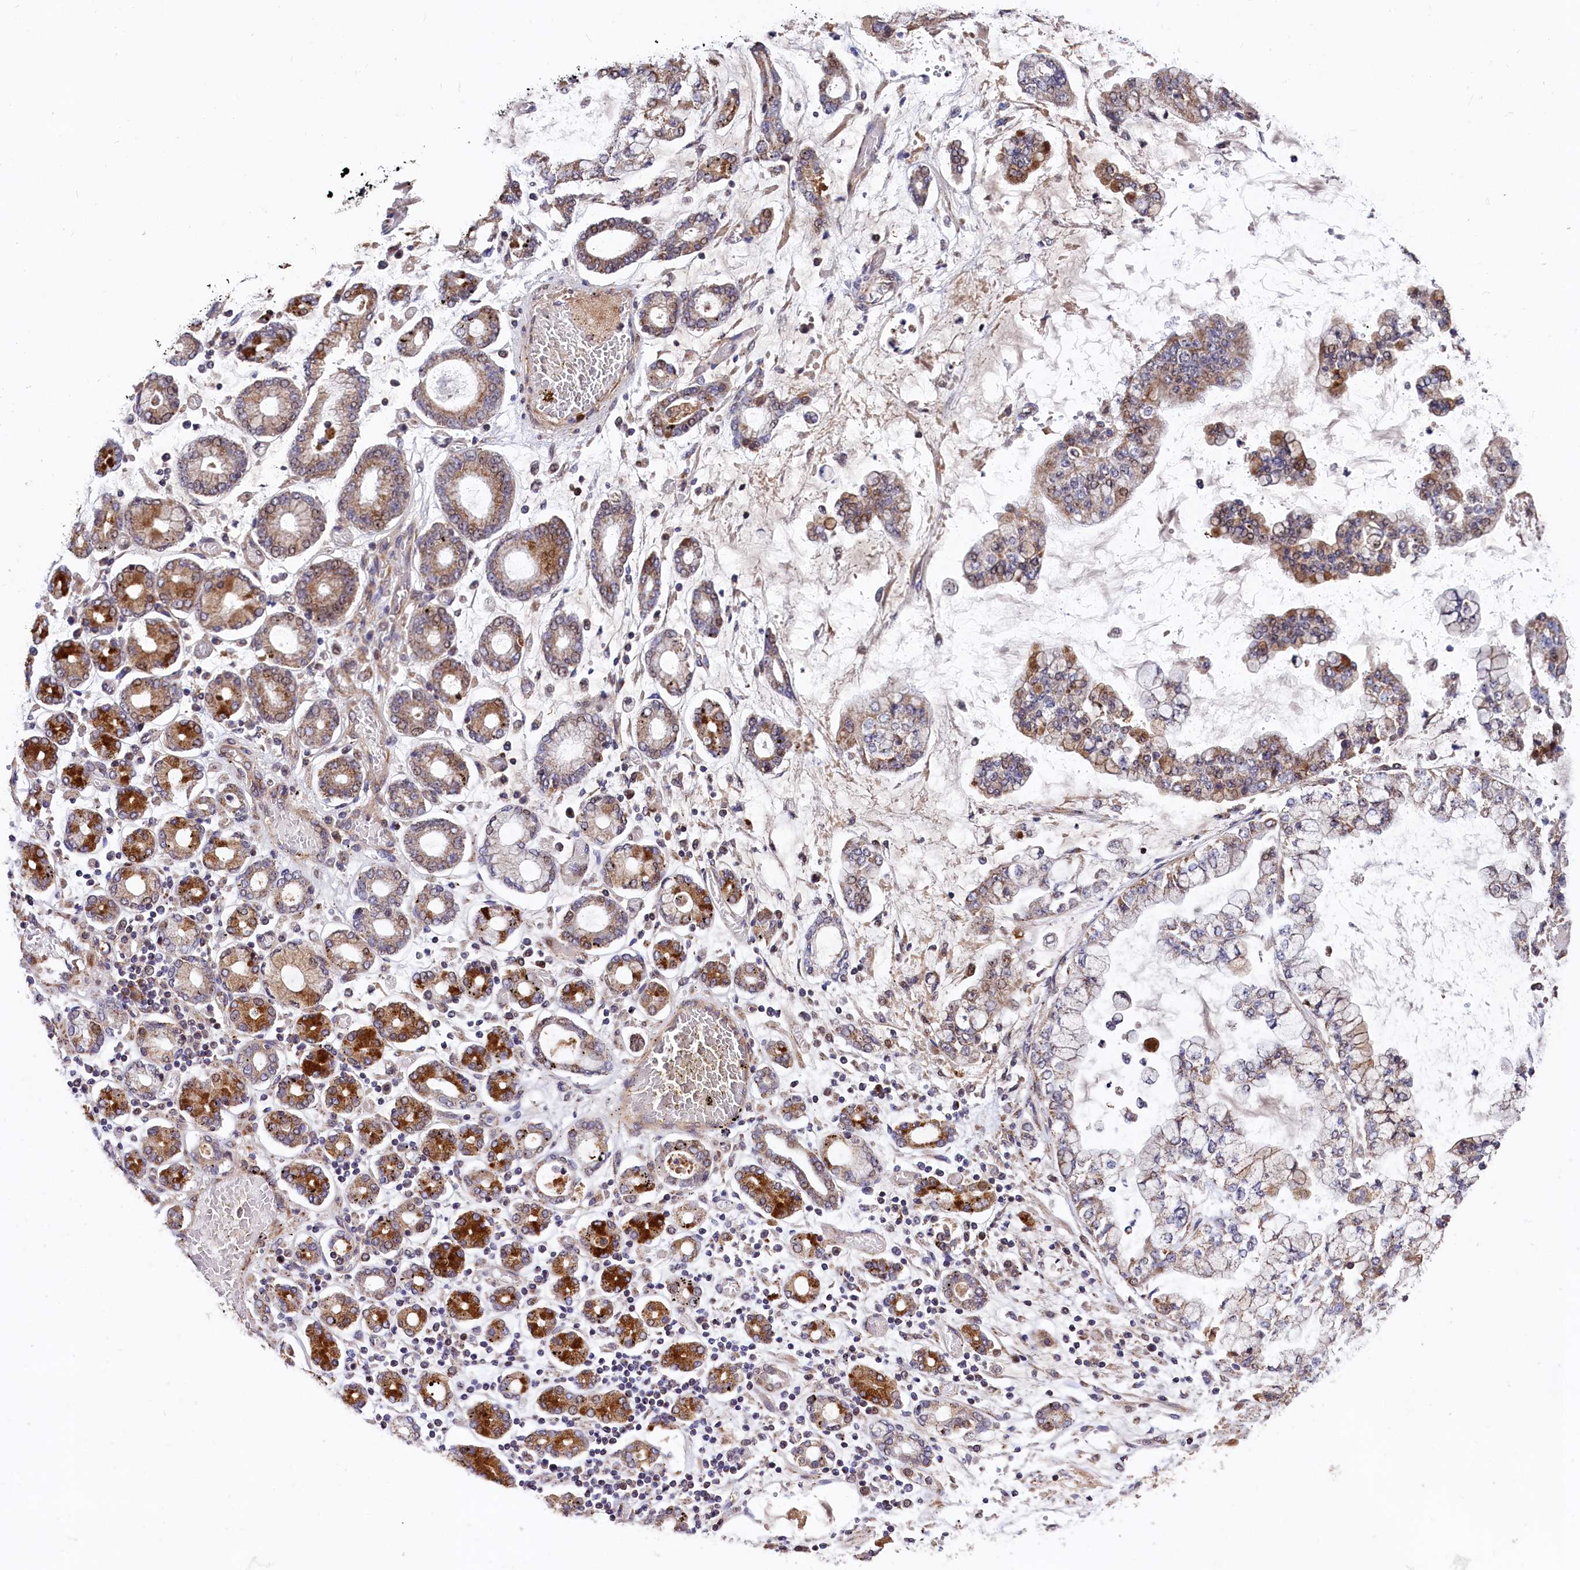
{"staining": {"intensity": "moderate", "quantity": "25%-75%", "location": "cytoplasmic/membranous"}, "tissue": "stomach cancer", "cell_type": "Tumor cells", "image_type": "cancer", "snomed": [{"axis": "morphology", "description": "Normal tissue, NOS"}, {"axis": "morphology", "description": "Adenocarcinoma, NOS"}, {"axis": "topography", "description": "Stomach, upper"}, {"axis": "topography", "description": "Stomach"}], "caption": "A histopathology image of stomach cancer stained for a protein exhibits moderate cytoplasmic/membranous brown staining in tumor cells. The protein of interest is shown in brown color, while the nuclei are stained blue.", "gene": "SPRYD3", "patient": {"sex": "male", "age": 76}}